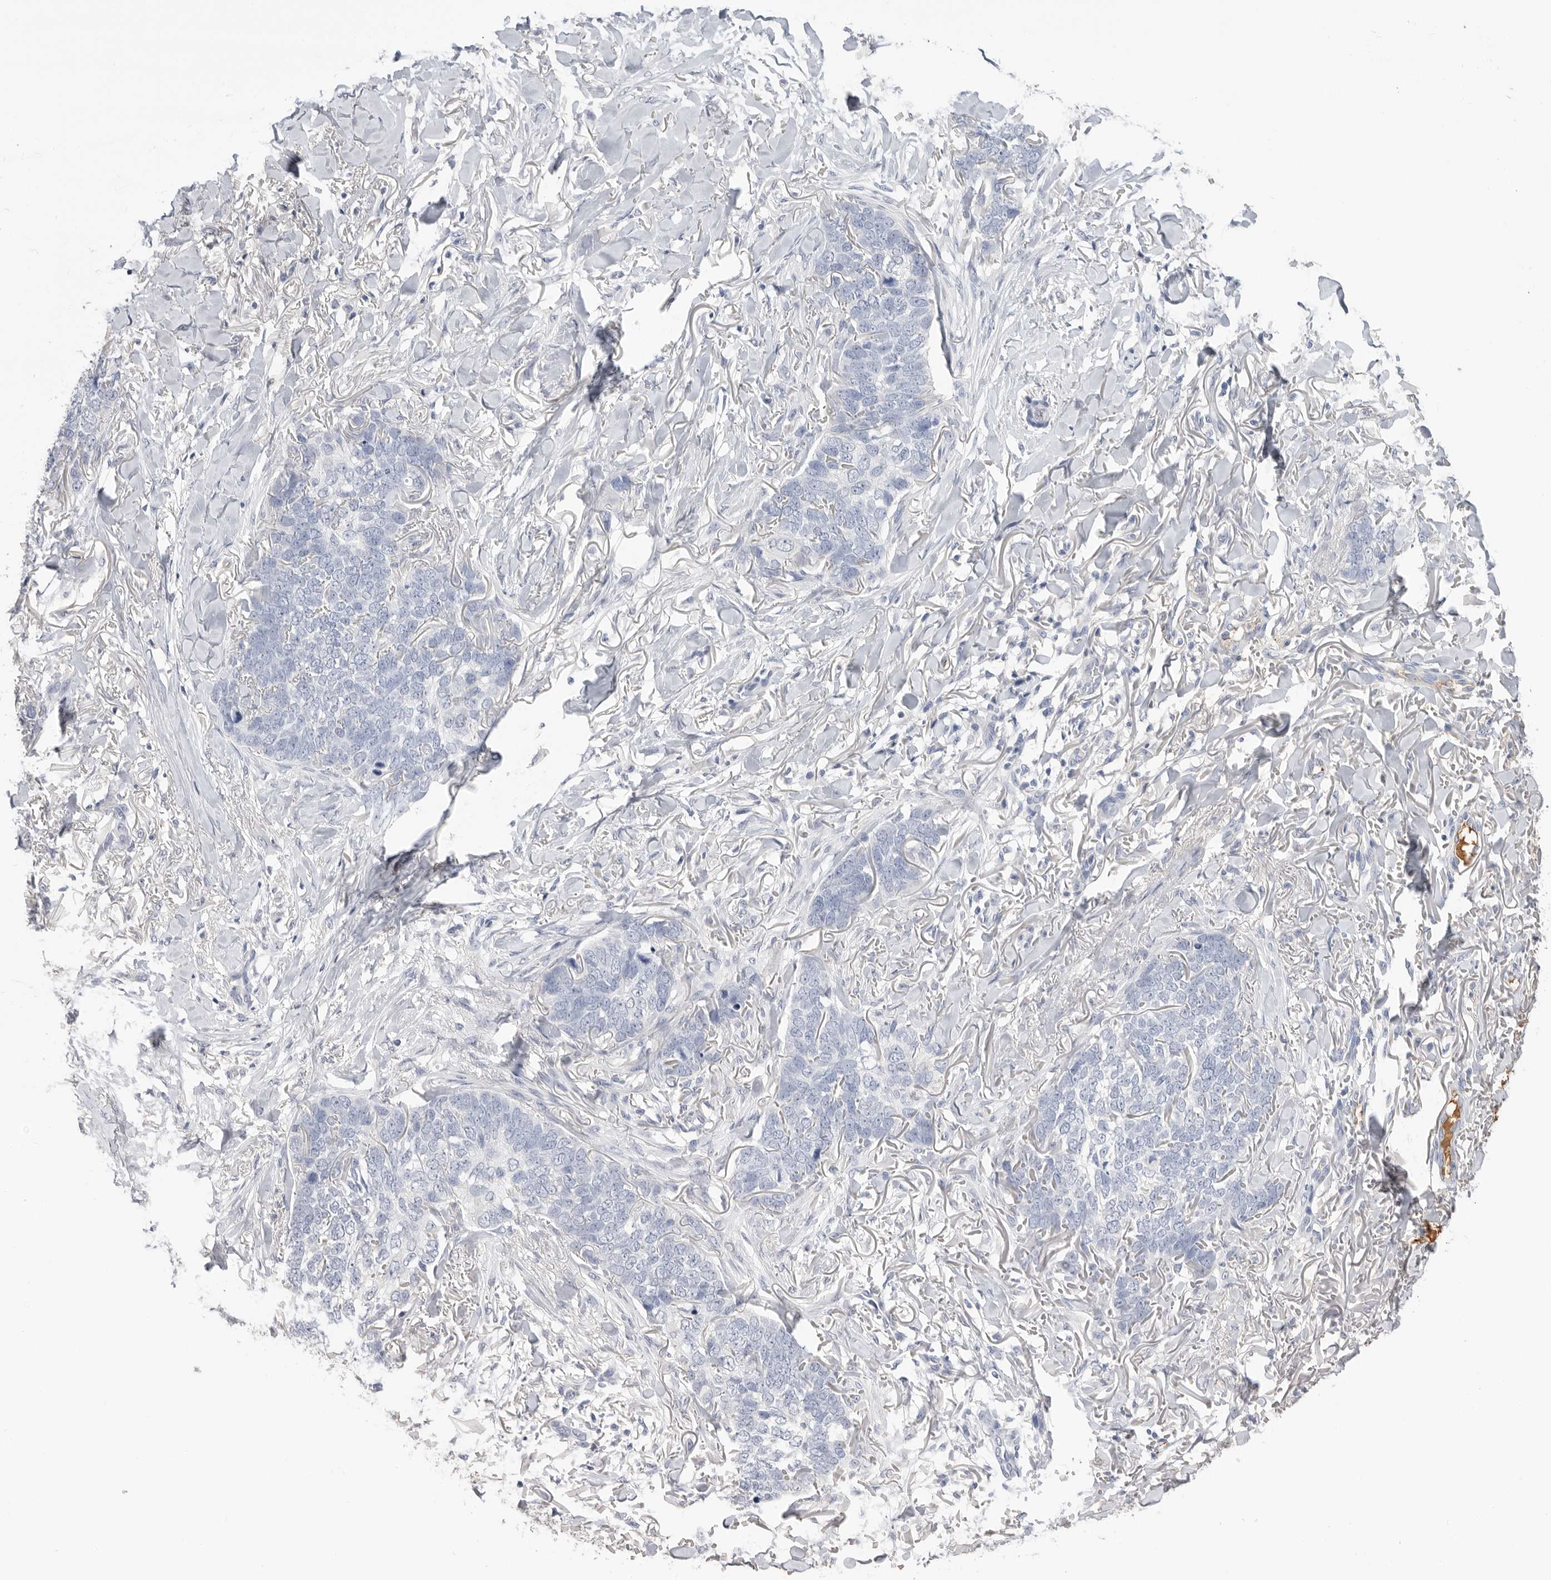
{"staining": {"intensity": "negative", "quantity": "none", "location": "none"}, "tissue": "skin cancer", "cell_type": "Tumor cells", "image_type": "cancer", "snomed": [{"axis": "morphology", "description": "Normal tissue, NOS"}, {"axis": "morphology", "description": "Basal cell carcinoma"}, {"axis": "topography", "description": "Skin"}], "caption": "A photomicrograph of human skin cancer (basal cell carcinoma) is negative for staining in tumor cells. The staining is performed using DAB brown chromogen with nuclei counter-stained in using hematoxylin.", "gene": "APOA2", "patient": {"sex": "male", "age": 77}}